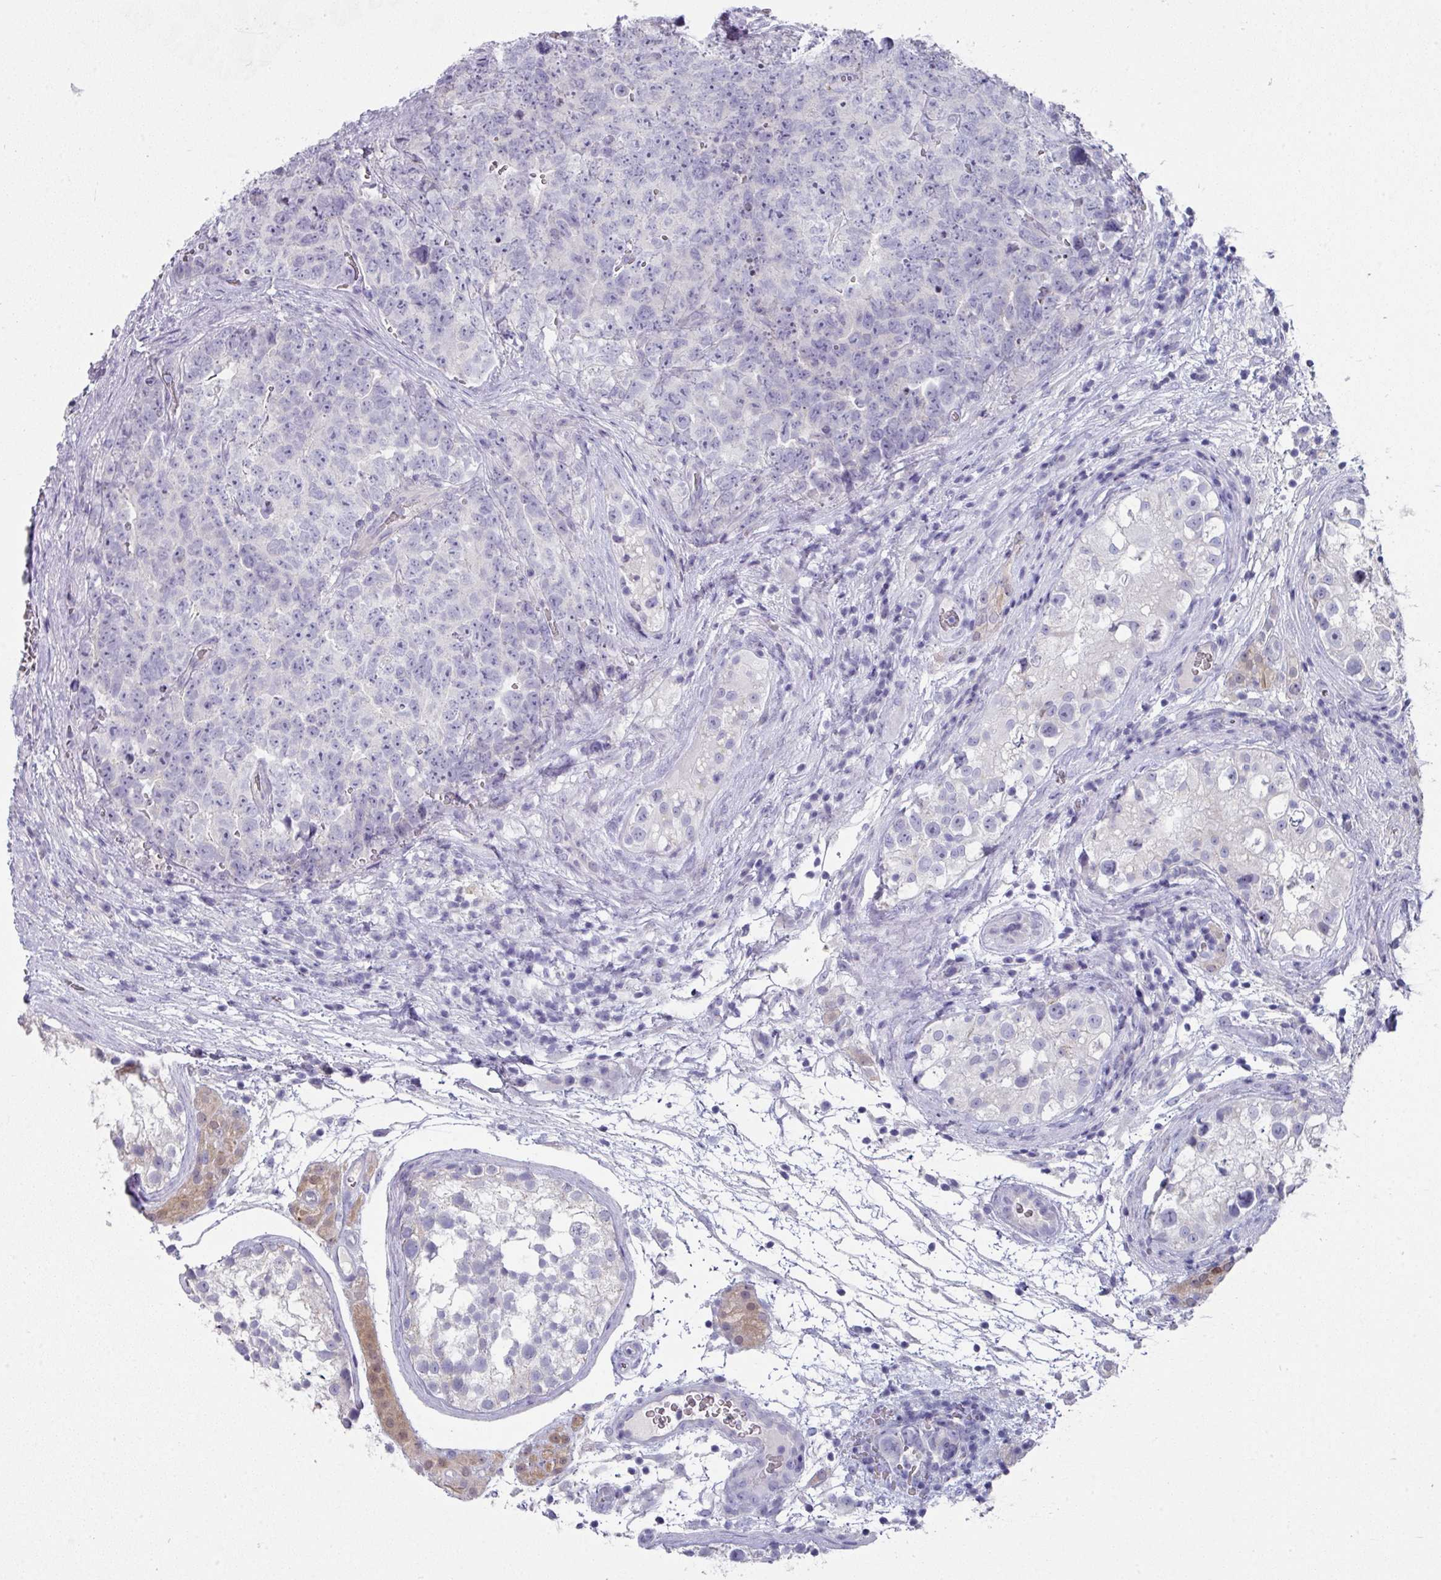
{"staining": {"intensity": "negative", "quantity": "none", "location": "none"}, "tissue": "testis cancer", "cell_type": "Tumor cells", "image_type": "cancer", "snomed": [{"axis": "morphology", "description": "Seminoma, NOS"}, {"axis": "morphology", "description": "Teratoma, malignant, NOS"}, {"axis": "topography", "description": "Testis"}], "caption": "The immunohistochemistry (IHC) image has no significant expression in tumor cells of seminoma (testis) tissue.", "gene": "DEFB115", "patient": {"sex": "male", "age": 34}}